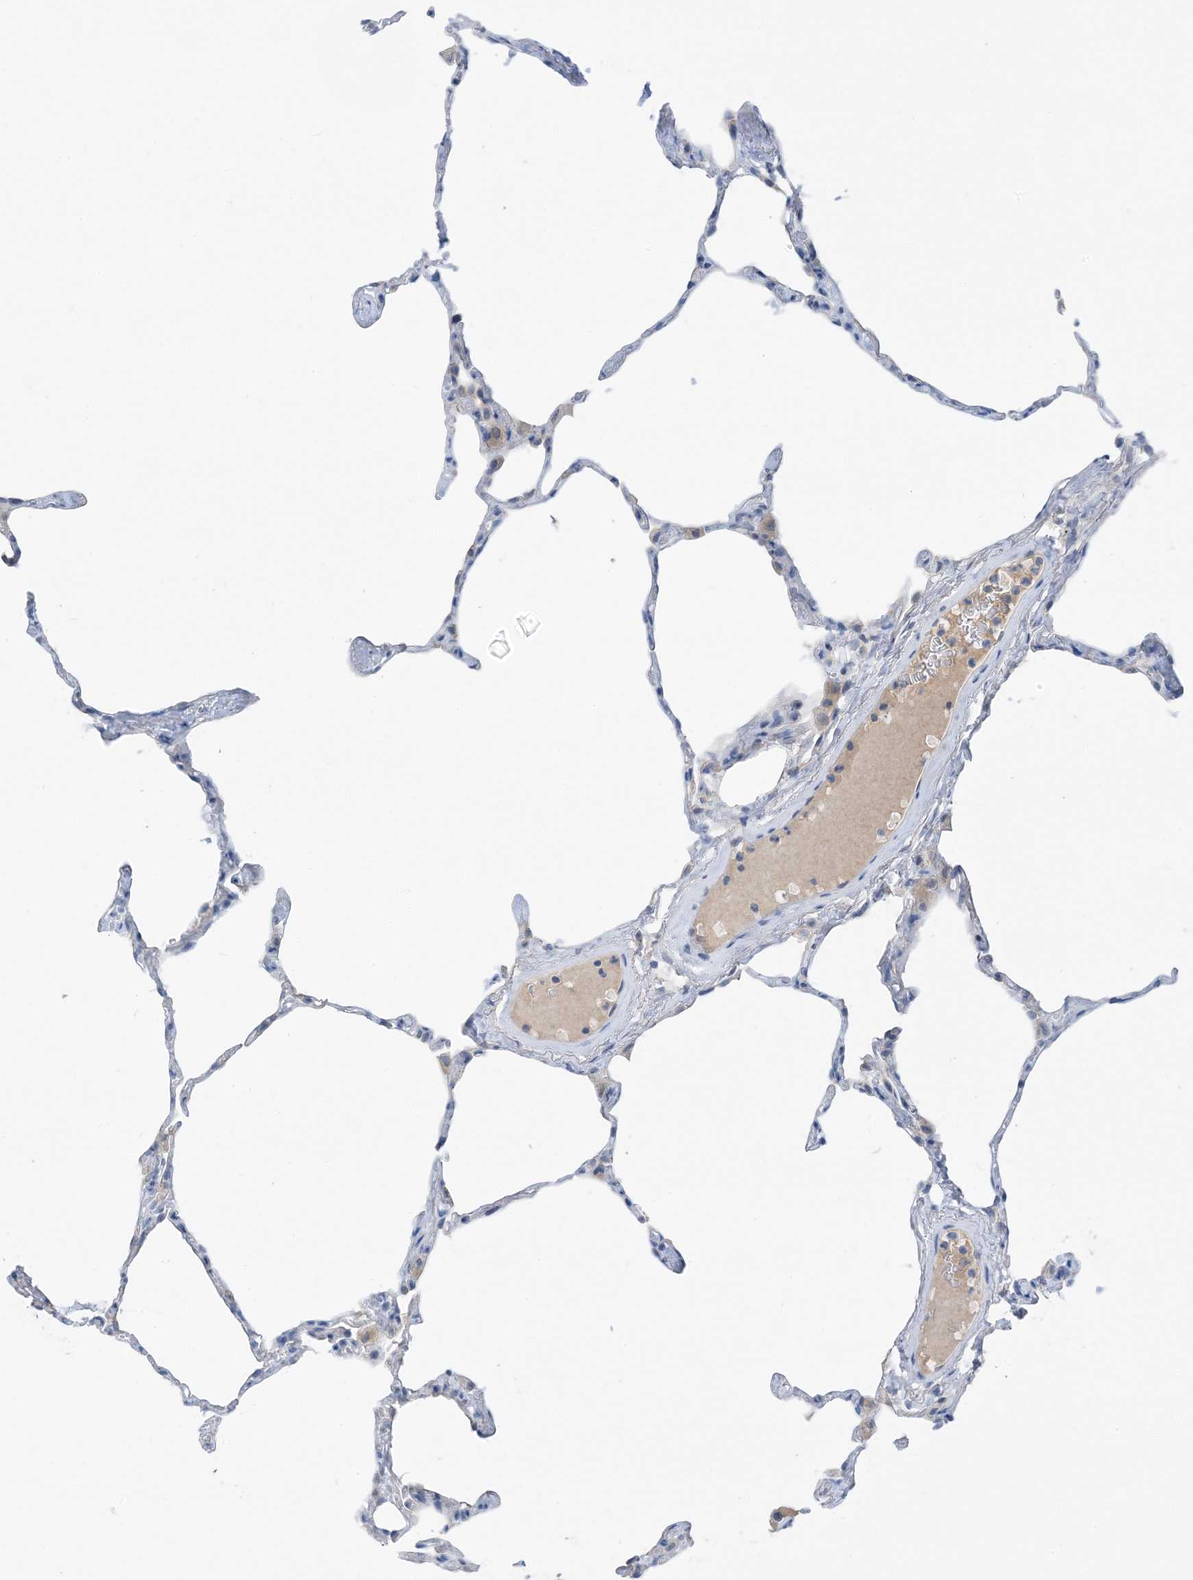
{"staining": {"intensity": "negative", "quantity": "none", "location": "none"}, "tissue": "lung", "cell_type": "Alveolar cells", "image_type": "normal", "snomed": [{"axis": "morphology", "description": "Normal tissue, NOS"}, {"axis": "topography", "description": "Lung"}], "caption": "This is an immunohistochemistry (IHC) micrograph of unremarkable lung. There is no expression in alveolar cells.", "gene": "NCOA7", "patient": {"sex": "male", "age": 65}}